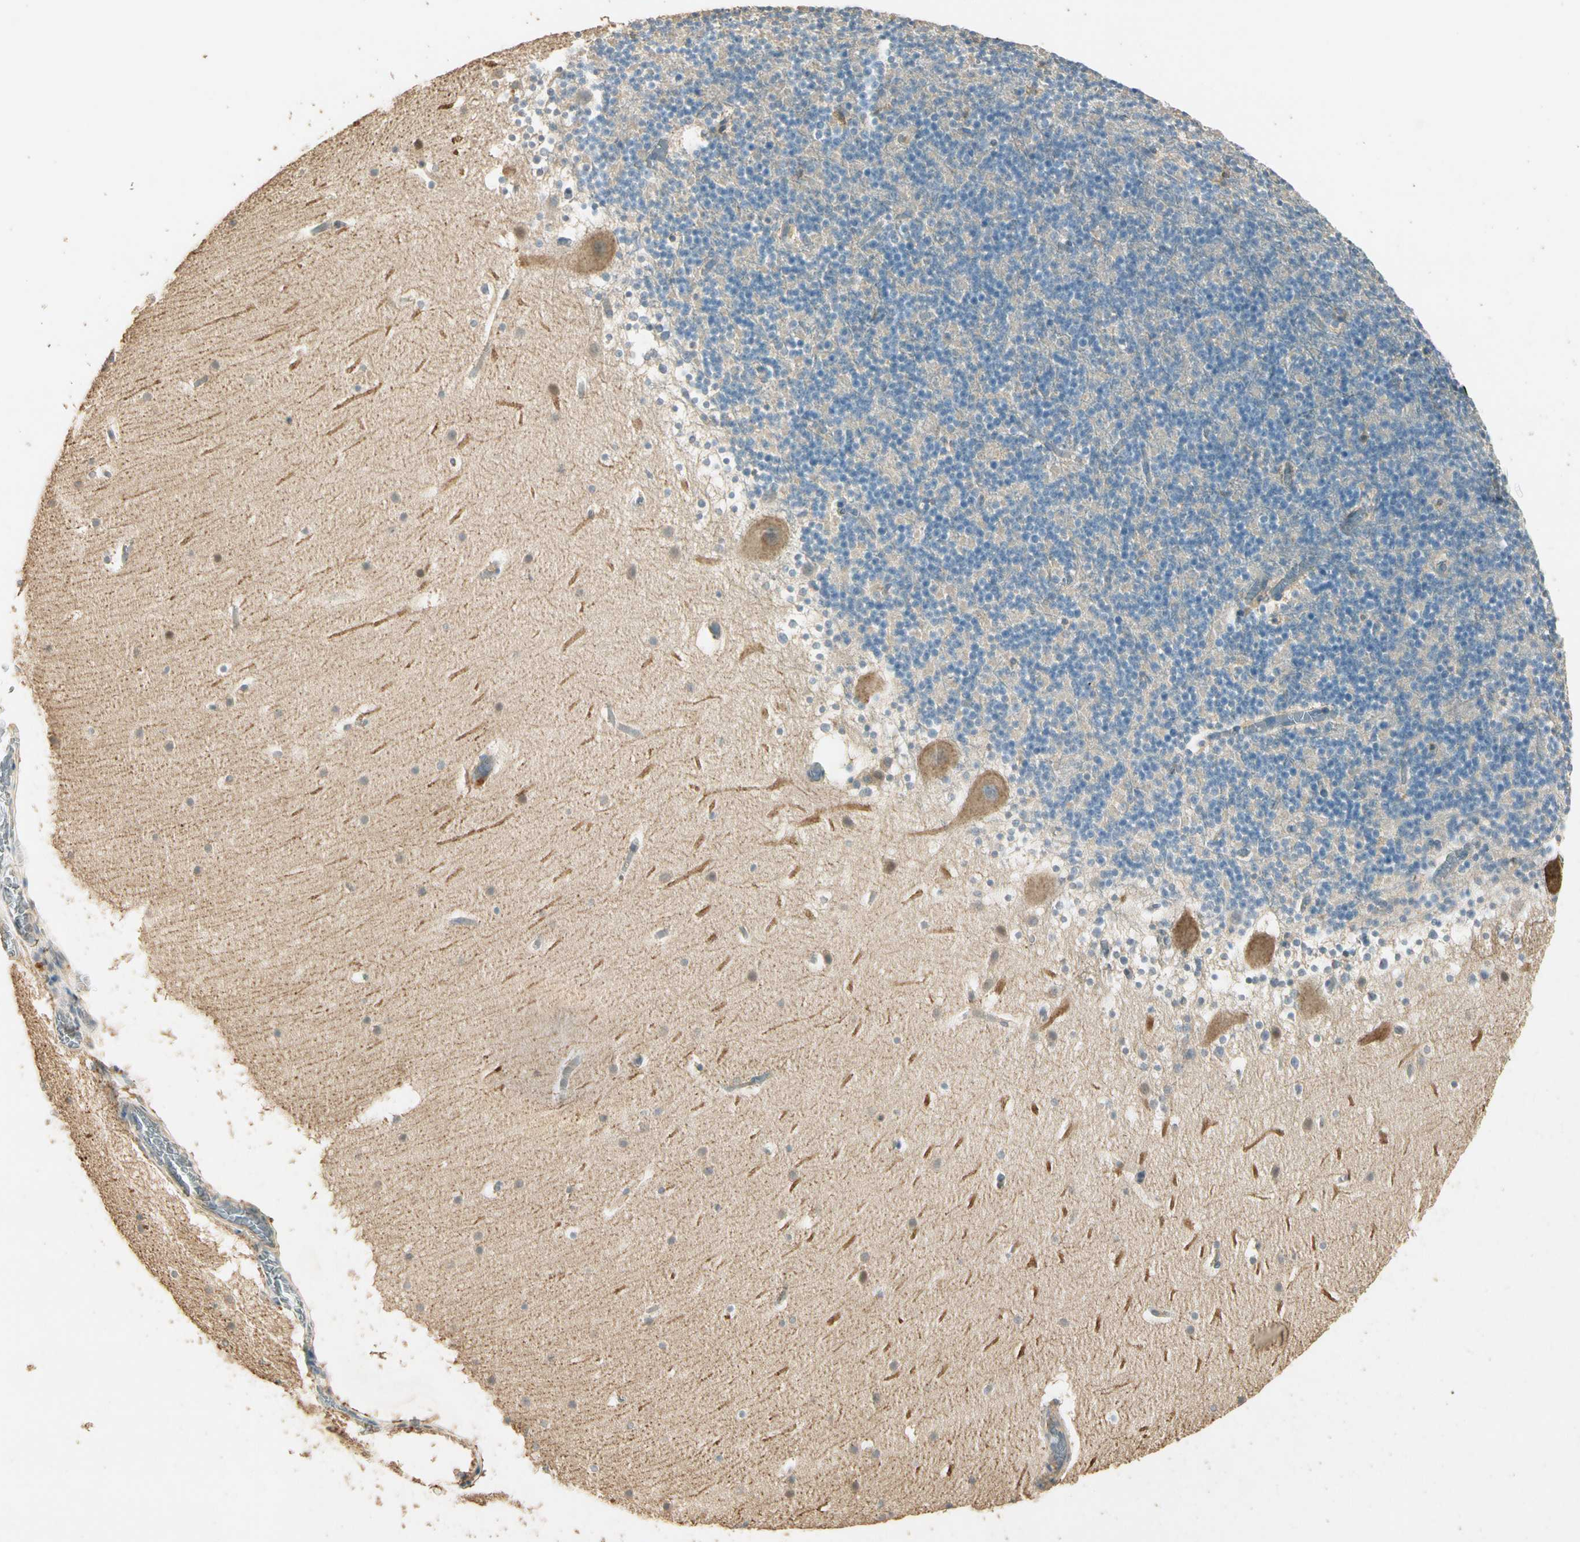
{"staining": {"intensity": "weak", "quantity": "25%-75%", "location": "cytoplasmic/membranous"}, "tissue": "cerebellum", "cell_type": "Cells in granular layer", "image_type": "normal", "snomed": [{"axis": "morphology", "description": "Normal tissue, NOS"}, {"axis": "topography", "description": "Cerebellum"}], "caption": "Human cerebellum stained for a protein (brown) displays weak cytoplasmic/membranous positive staining in approximately 25%-75% of cells in granular layer.", "gene": "PLXNA1", "patient": {"sex": "male", "age": 45}}